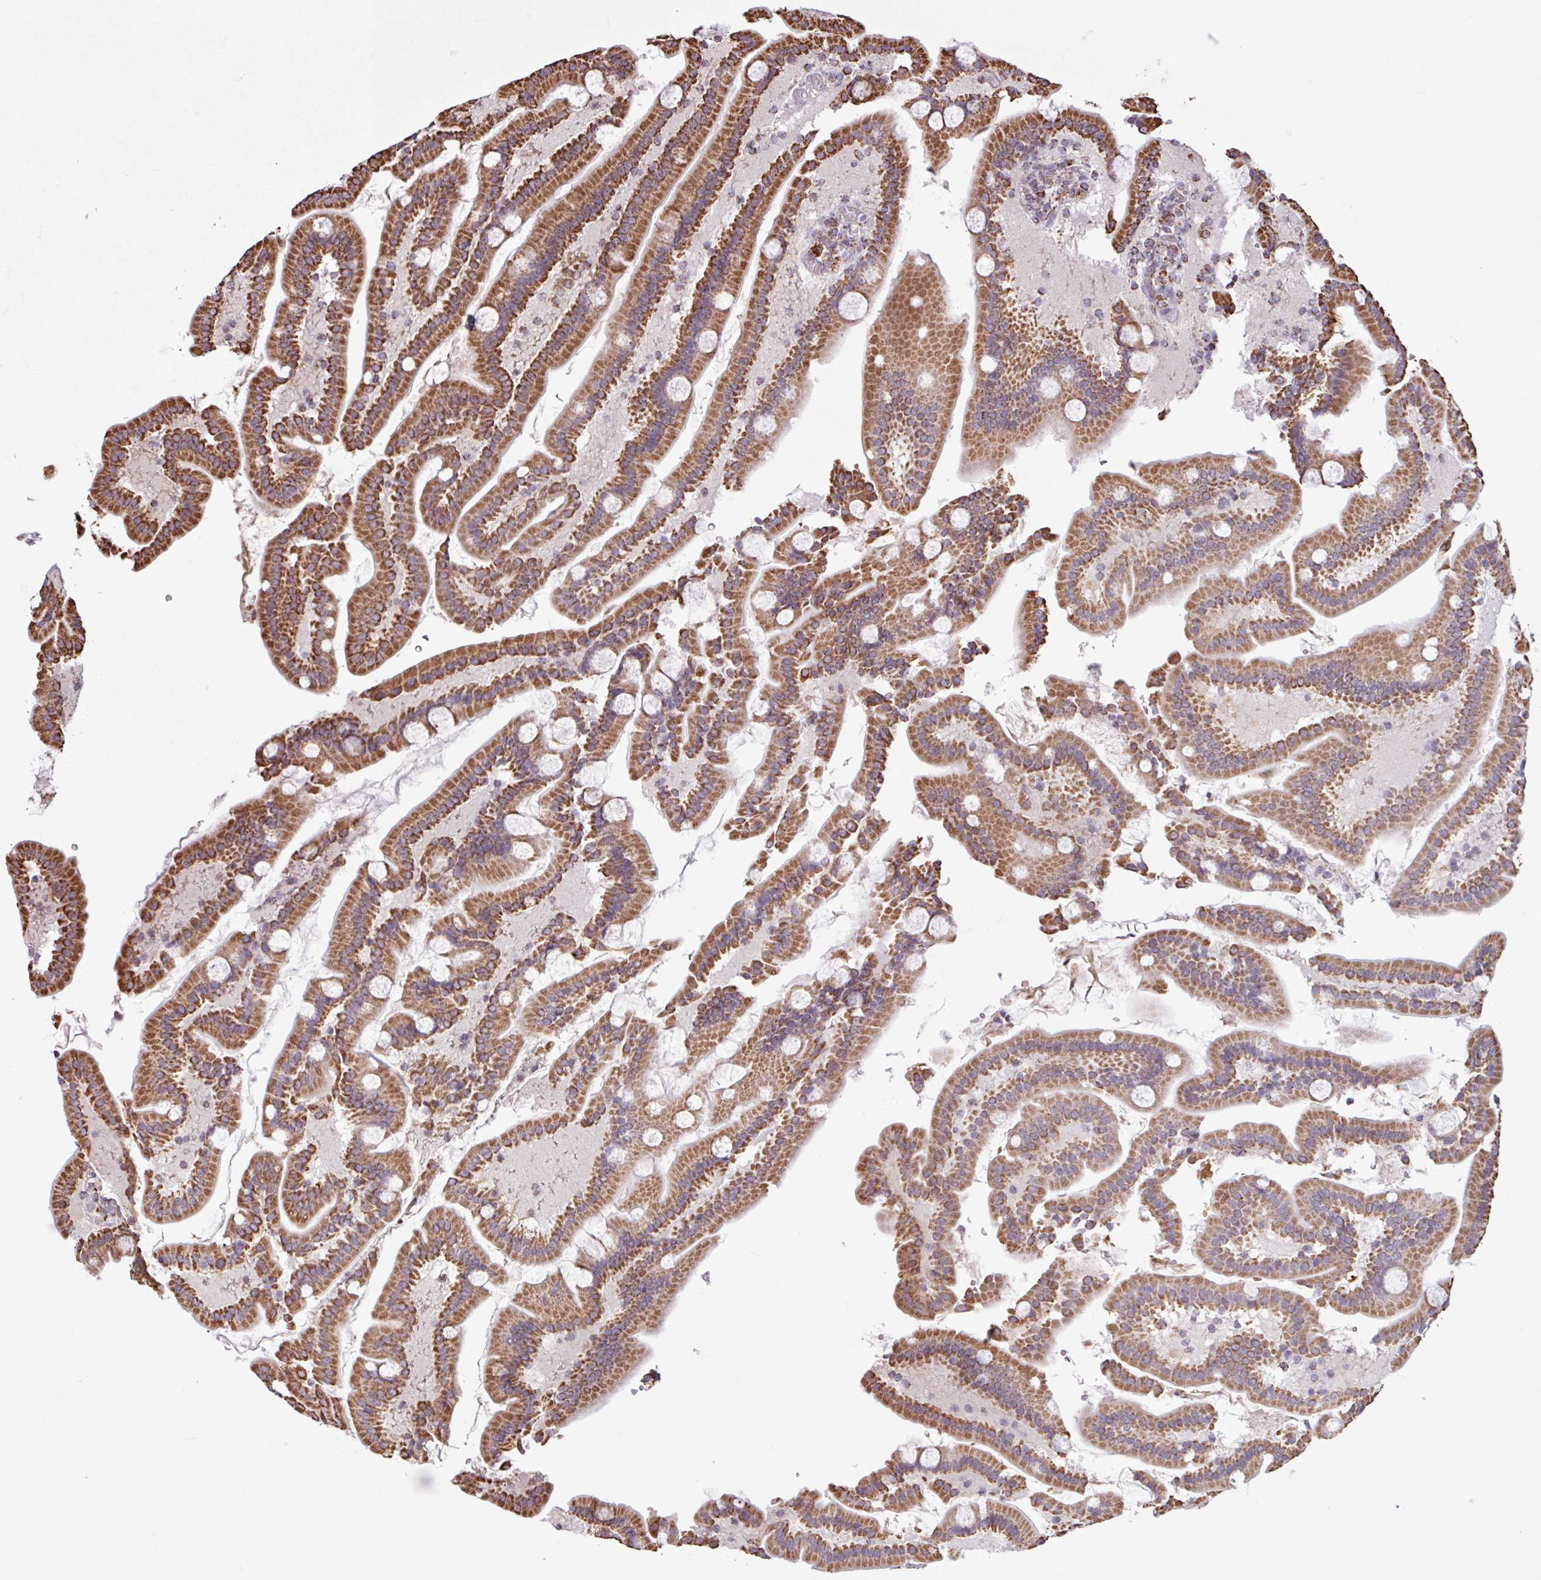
{"staining": {"intensity": "strong", "quantity": ">75%", "location": "cytoplasmic/membranous"}, "tissue": "duodenum", "cell_type": "Glandular cells", "image_type": "normal", "snomed": [{"axis": "morphology", "description": "Normal tissue, NOS"}, {"axis": "topography", "description": "Duodenum"}], "caption": "A brown stain shows strong cytoplasmic/membranous positivity of a protein in glandular cells of benign duodenum.", "gene": "ALG8", "patient": {"sex": "male", "age": 55}}